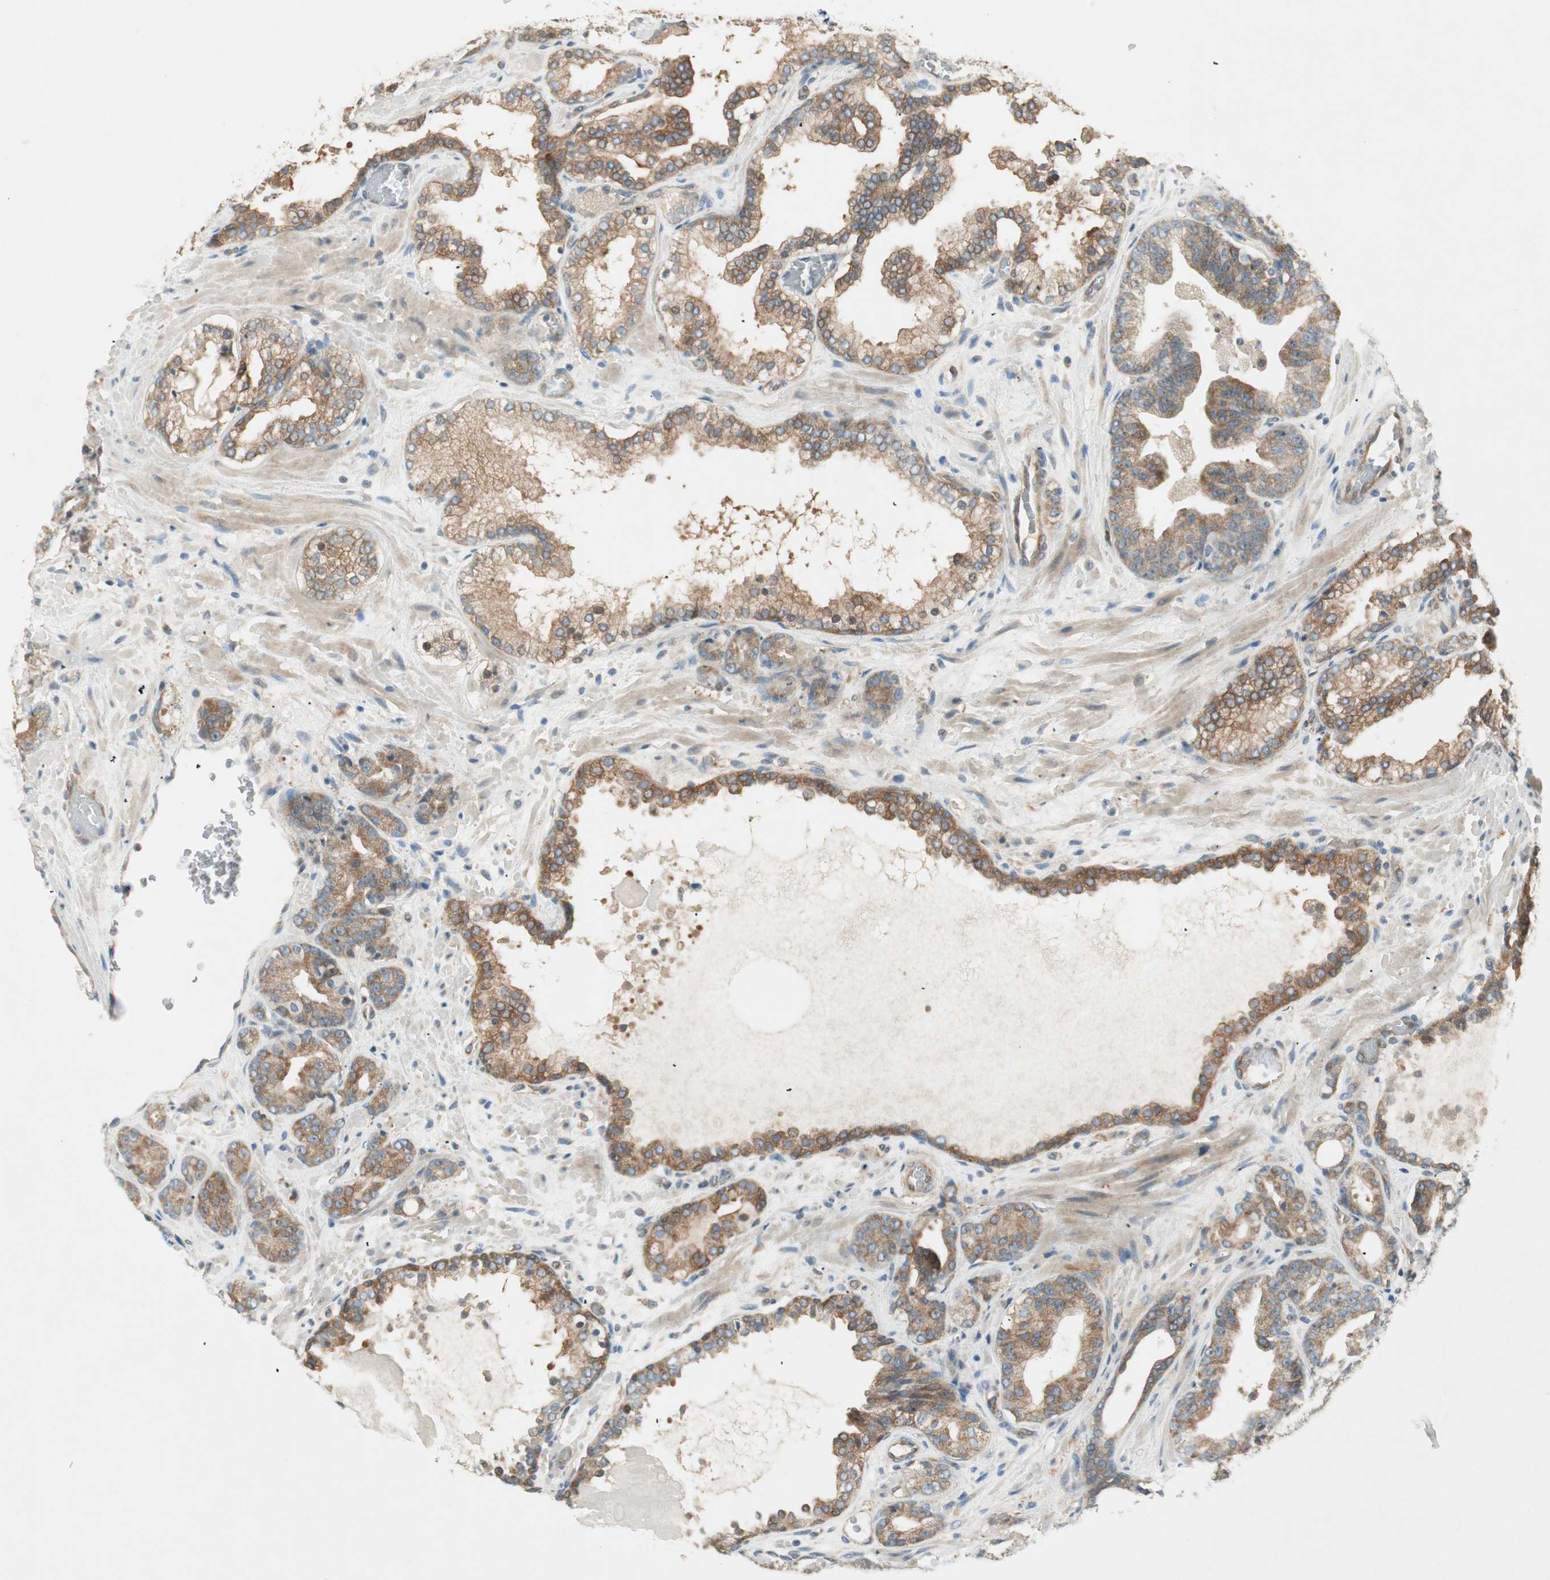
{"staining": {"intensity": "moderate", "quantity": ">75%", "location": "cytoplasmic/membranous"}, "tissue": "prostate cancer", "cell_type": "Tumor cells", "image_type": "cancer", "snomed": [{"axis": "morphology", "description": "Adenocarcinoma, Low grade"}, {"axis": "topography", "description": "Prostate"}], "caption": "High-power microscopy captured an immunohistochemistry (IHC) photomicrograph of prostate cancer (low-grade adenocarcinoma), revealing moderate cytoplasmic/membranous staining in approximately >75% of tumor cells.", "gene": "STON1-GTF2A1L", "patient": {"sex": "male", "age": 63}}